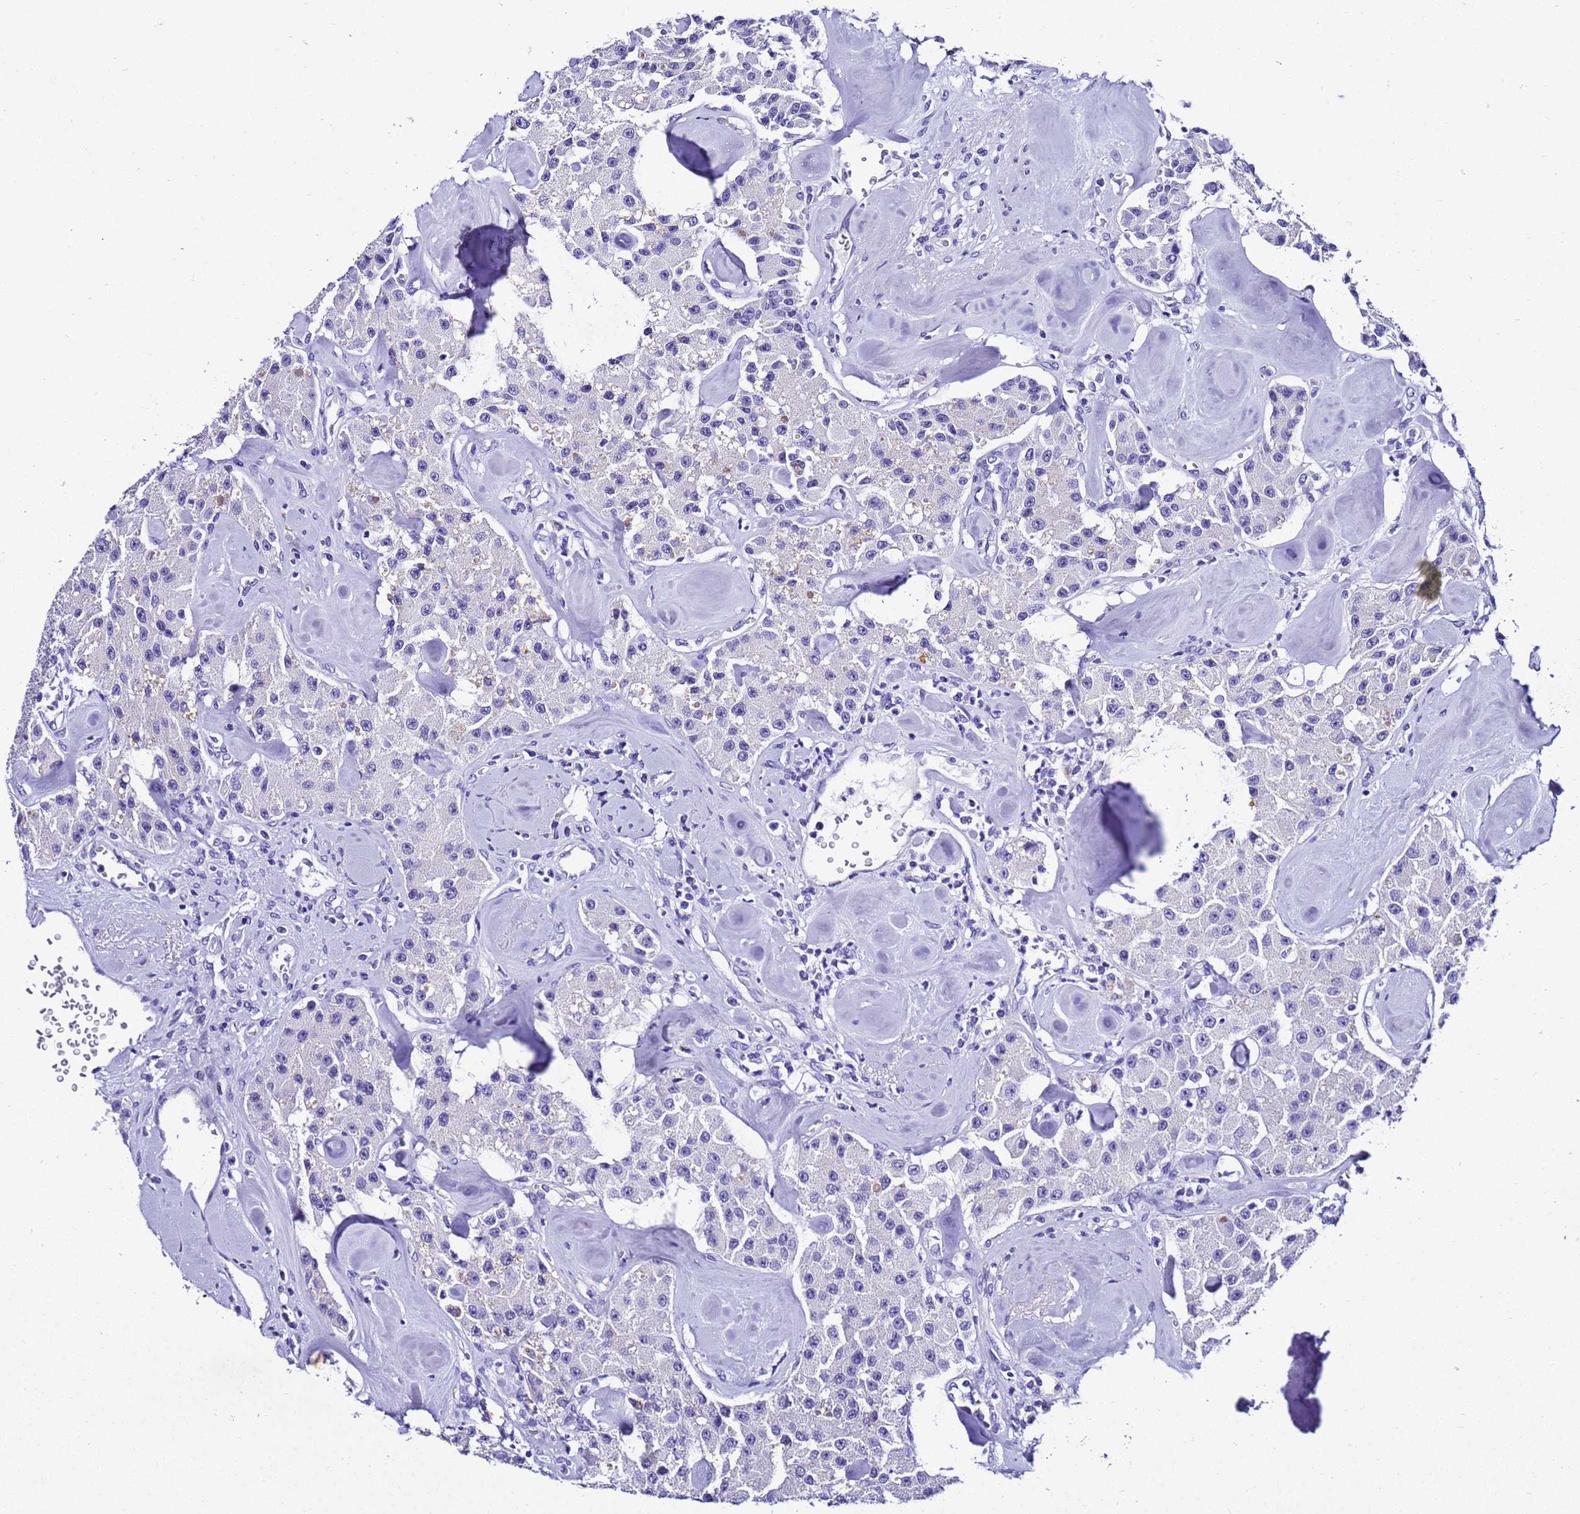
{"staining": {"intensity": "negative", "quantity": "none", "location": "none"}, "tissue": "carcinoid", "cell_type": "Tumor cells", "image_type": "cancer", "snomed": [{"axis": "morphology", "description": "Carcinoid, malignant, NOS"}, {"axis": "topography", "description": "Pancreas"}], "caption": "Immunohistochemistry histopathology image of human carcinoid stained for a protein (brown), which reveals no positivity in tumor cells.", "gene": "ZNF417", "patient": {"sex": "male", "age": 41}}